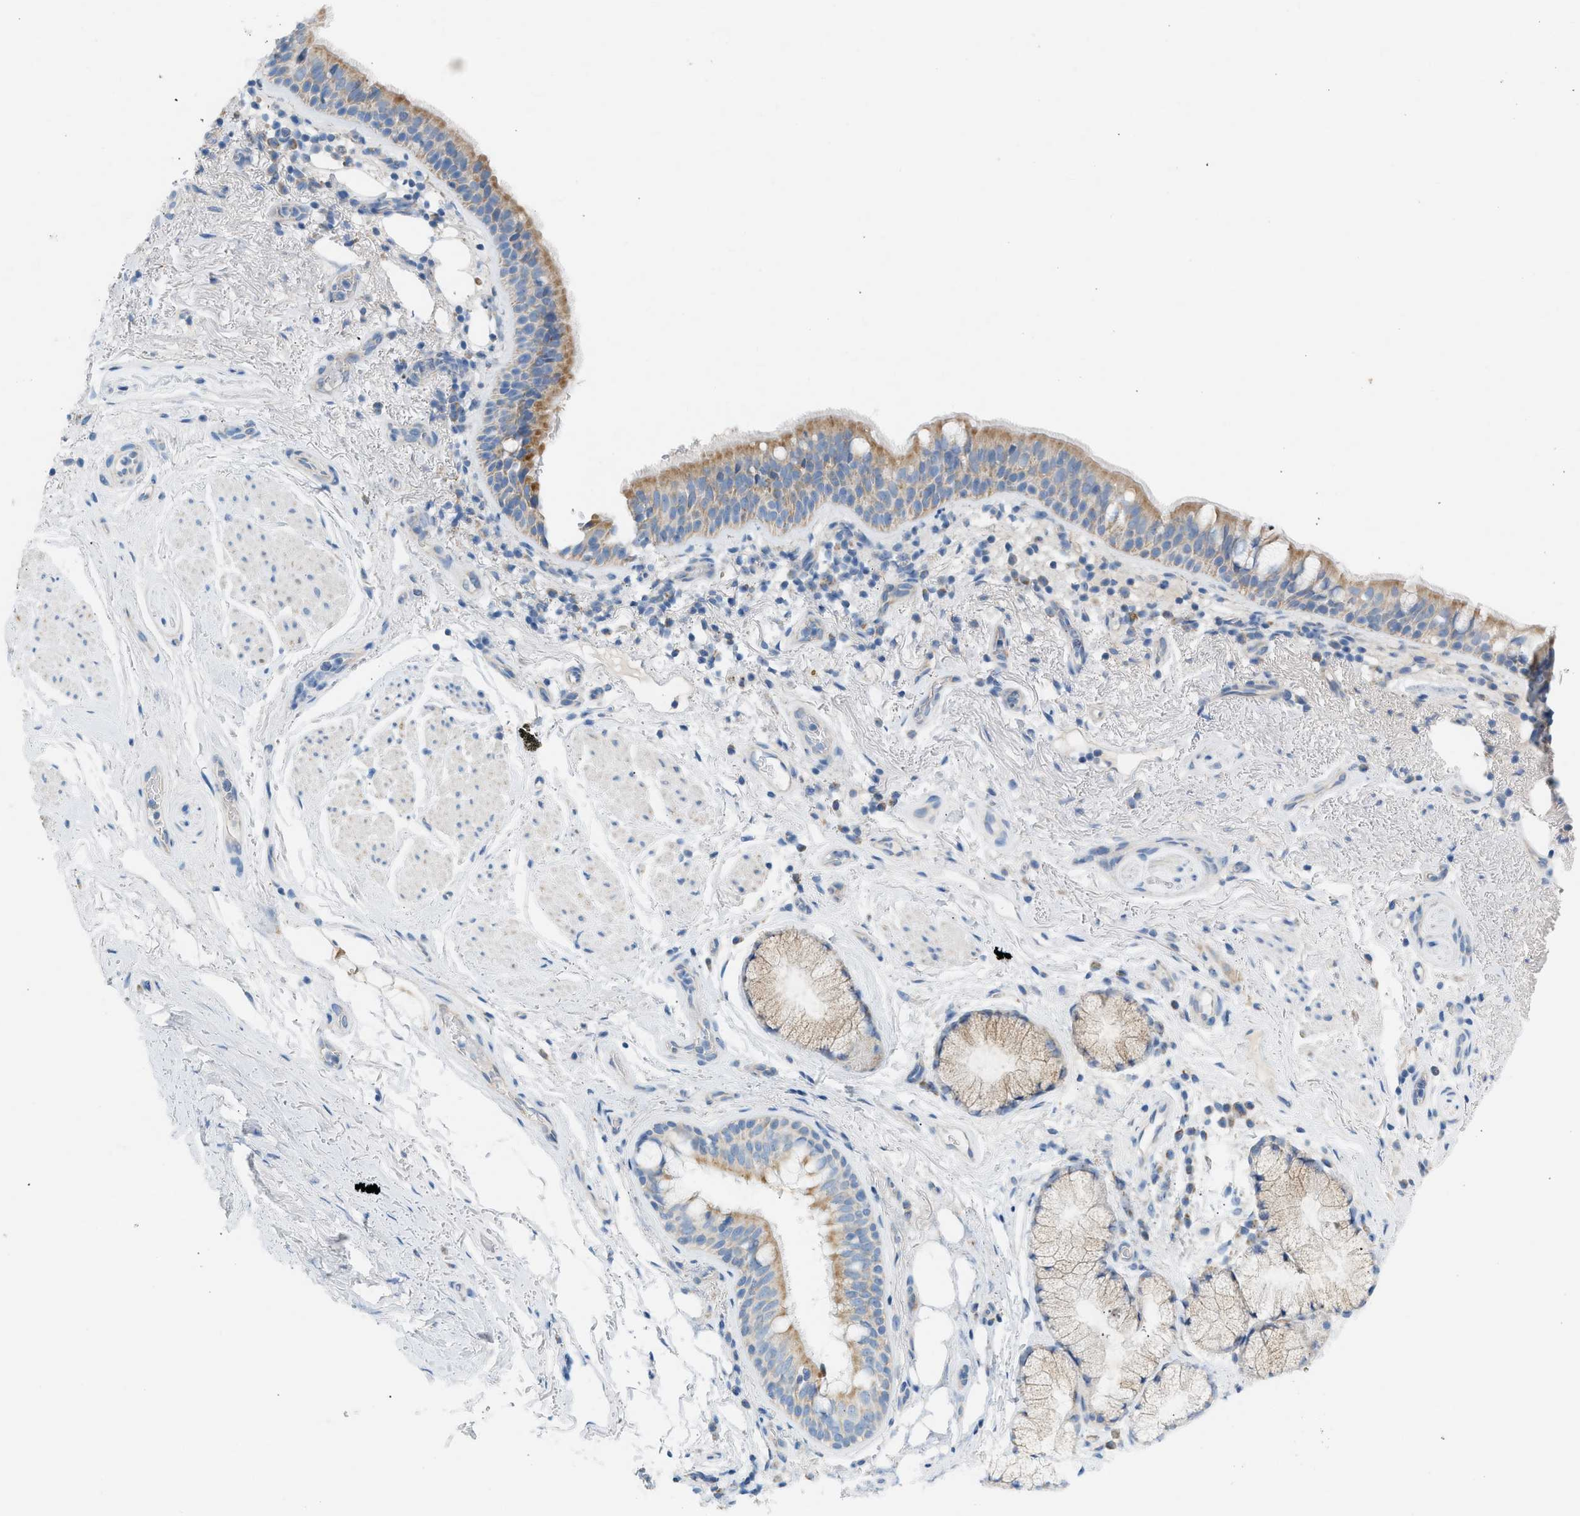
{"staining": {"intensity": "moderate", "quantity": "25%-75%", "location": "cytoplasmic/membranous"}, "tissue": "bronchus", "cell_type": "Respiratory epithelial cells", "image_type": "normal", "snomed": [{"axis": "morphology", "description": "Normal tissue, NOS"}, {"axis": "morphology", "description": "Inflammation, NOS"}, {"axis": "topography", "description": "Cartilage tissue"}, {"axis": "topography", "description": "Bronchus"}], "caption": "Human bronchus stained with a brown dye shows moderate cytoplasmic/membranous positive positivity in approximately 25%-75% of respiratory epithelial cells.", "gene": "NDUFS8", "patient": {"sex": "male", "age": 77}}